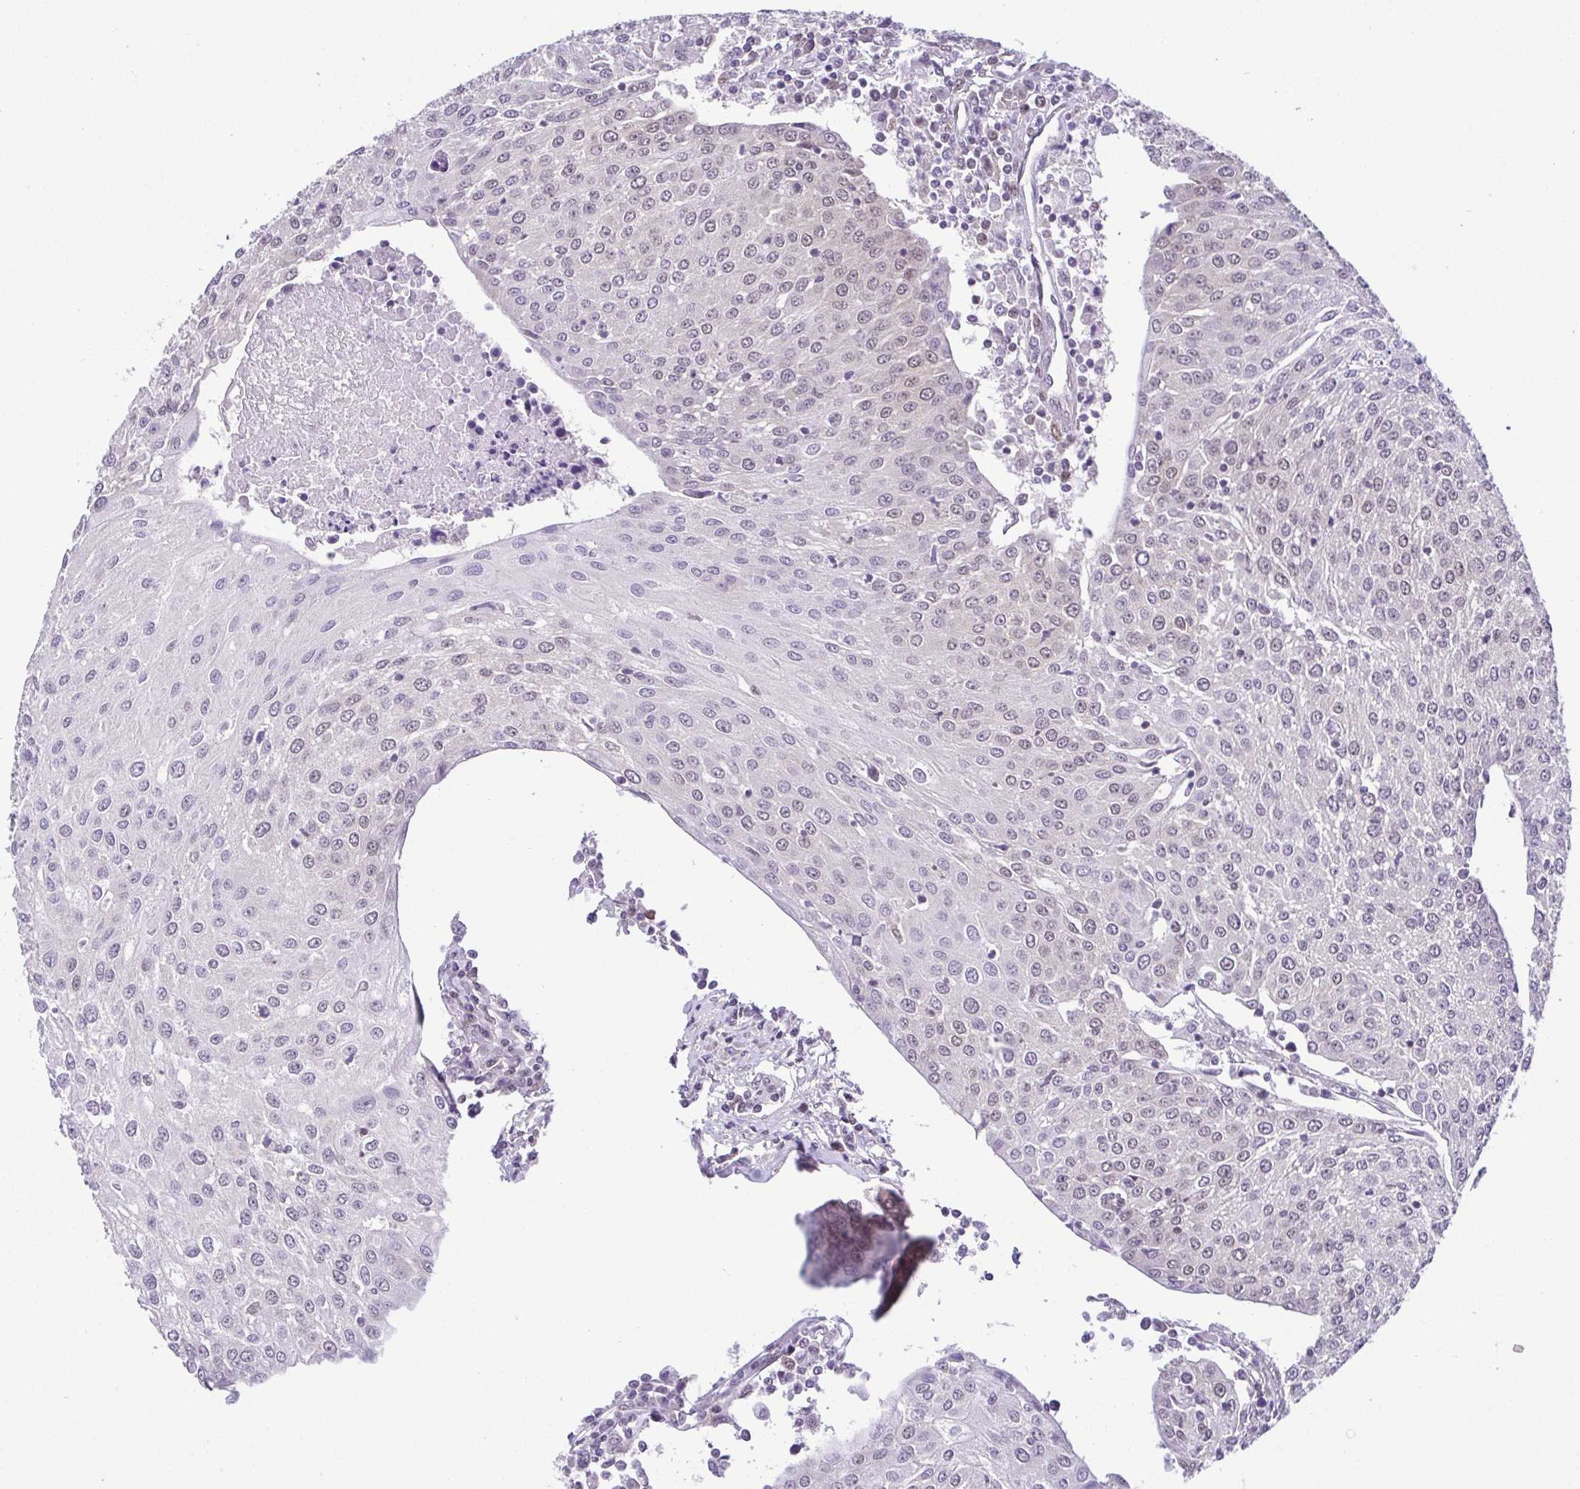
{"staining": {"intensity": "negative", "quantity": "none", "location": "none"}, "tissue": "urothelial cancer", "cell_type": "Tumor cells", "image_type": "cancer", "snomed": [{"axis": "morphology", "description": "Urothelial carcinoma, High grade"}, {"axis": "topography", "description": "Urinary bladder"}], "caption": "This micrograph is of urothelial cancer stained with immunohistochemistry to label a protein in brown with the nuclei are counter-stained blue. There is no staining in tumor cells.", "gene": "RBM3", "patient": {"sex": "female", "age": 85}}